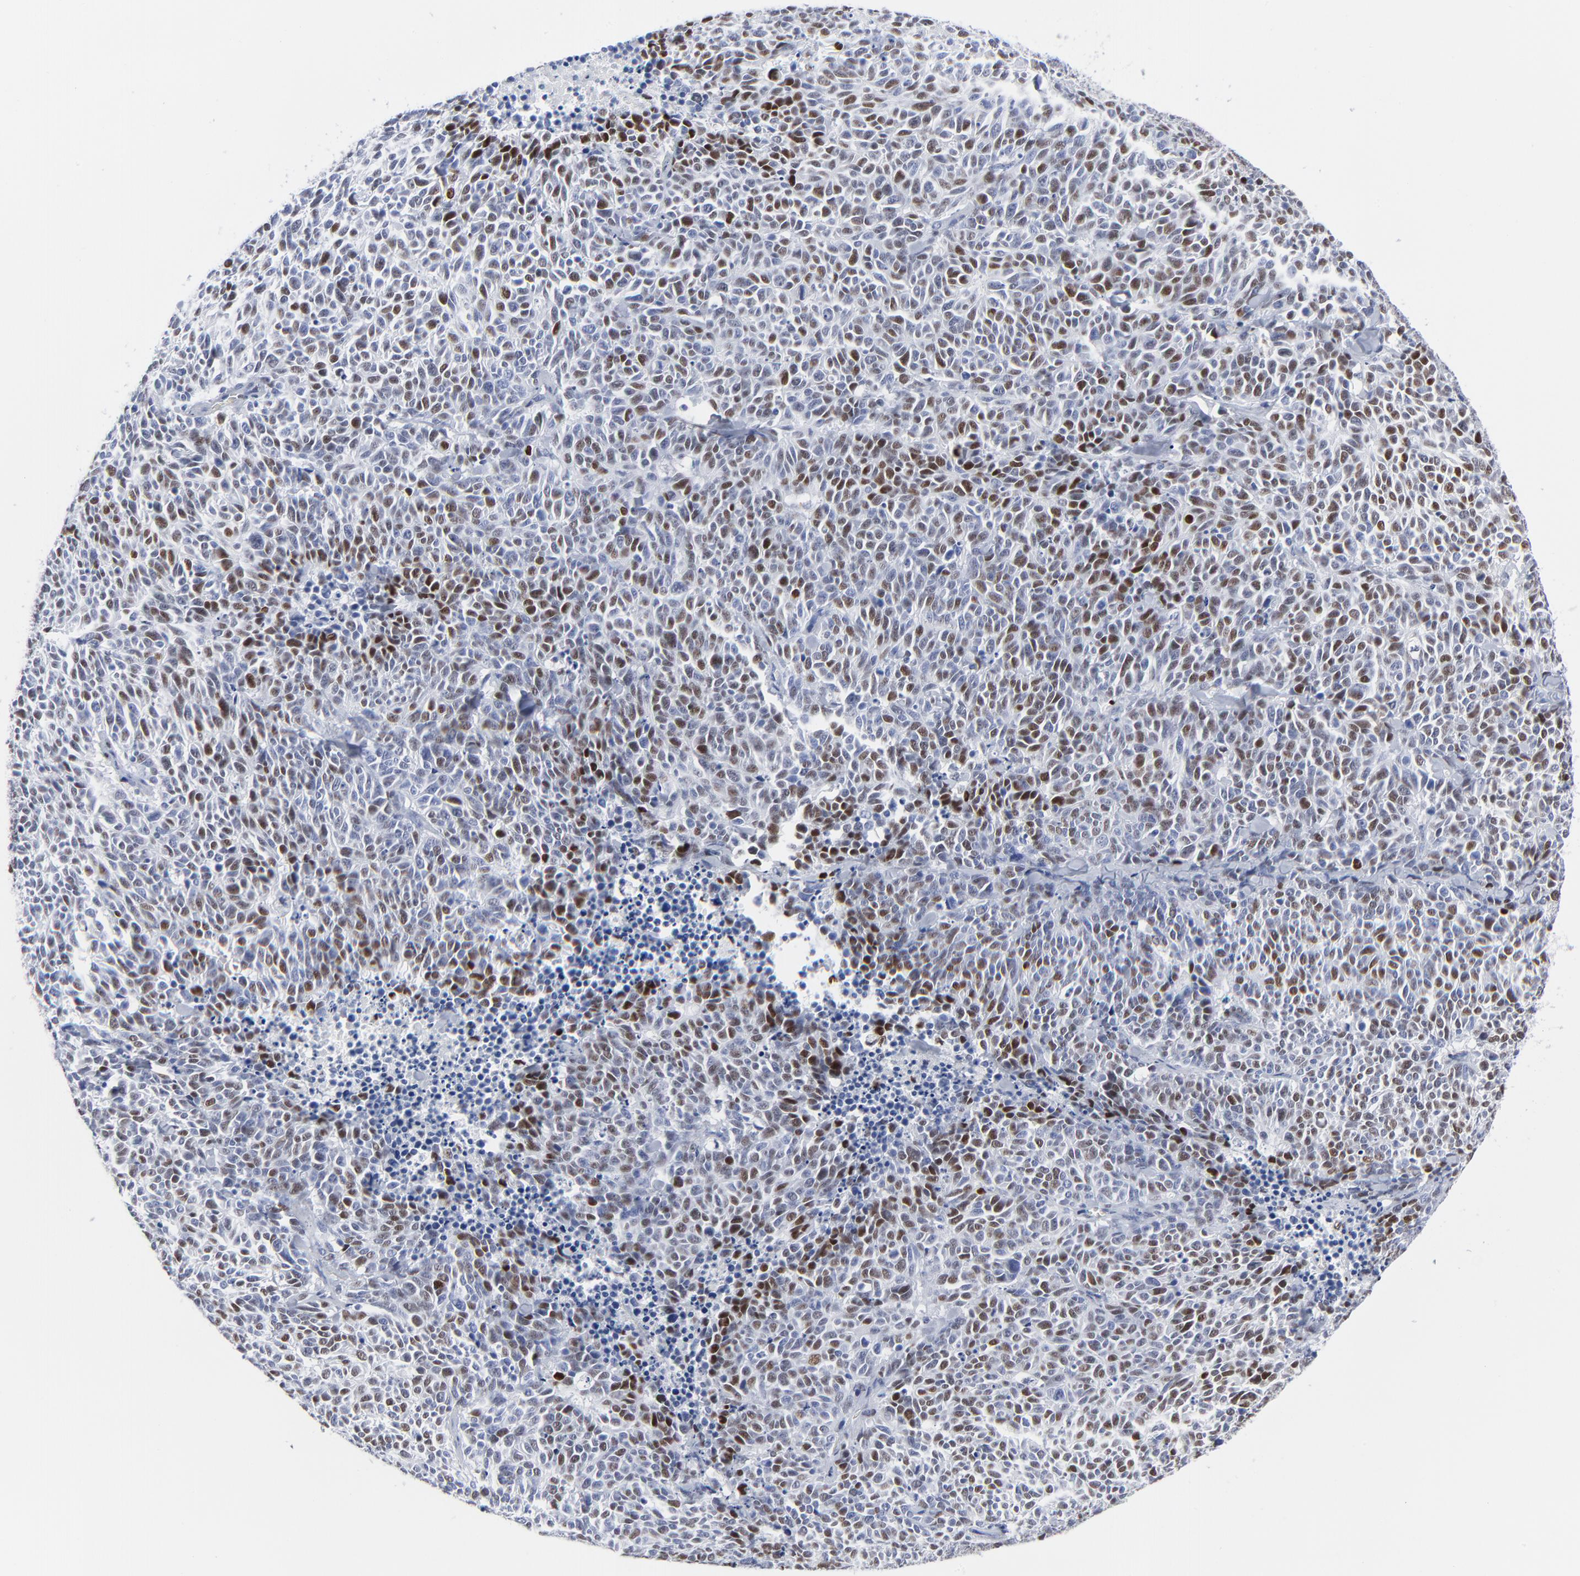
{"staining": {"intensity": "moderate", "quantity": "25%-75%", "location": "nuclear"}, "tissue": "lung cancer", "cell_type": "Tumor cells", "image_type": "cancer", "snomed": [{"axis": "morphology", "description": "Neoplasm, malignant, NOS"}, {"axis": "topography", "description": "Lung"}], "caption": "Protein expression analysis of human lung malignant neoplasm reveals moderate nuclear expression in about 25%-75% of tumor cells.", "gene": "JUN", "patient": {"sex": "female", "age": 58}}